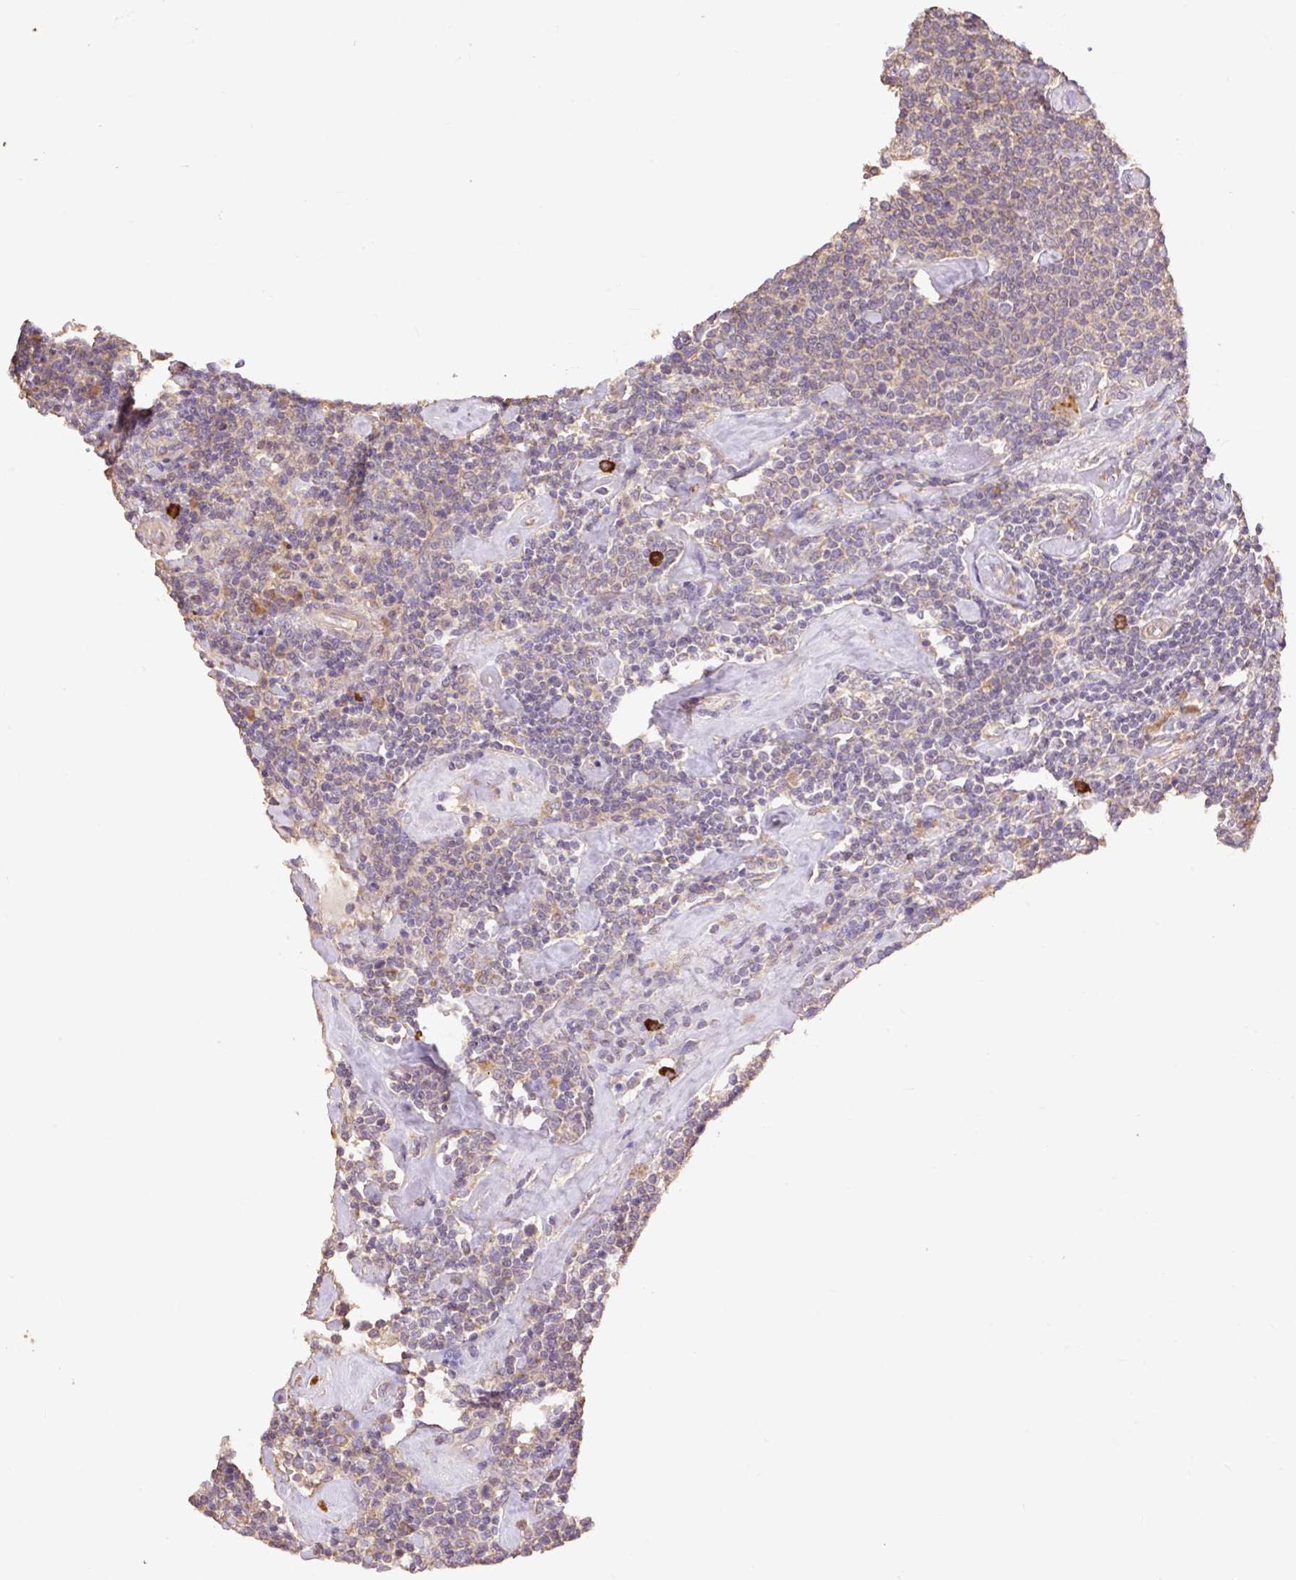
{"staining": {"intensity": "weak", "quantity": "<25%", "location": "cytoplasmic/membranous"}, "tissue": "lymphoma", "cell_type": "Tumor cells", "image_type": "cancer", "snomed": [{"axis": "morphology", "description": "Malignant lymphoma, non-Hodgkin's type, High grade"}, {"axis": "topography", "description": "Lymph node"}], "caption": "High power microscopy image of an immunohistochemistry (IHC) micrograph of malignant lymphoma, non-Hodgkin's type (high-grade), revealing no significant positivity in tumor cells. Brightfield microscopy of IHC stained with DAB (3,3'-diaminobenzidine) (brown) and hematoxylin (blue), captured at high magnification.", "gene": "DESI1", "patient": {"sex": "male", "age": 61}}